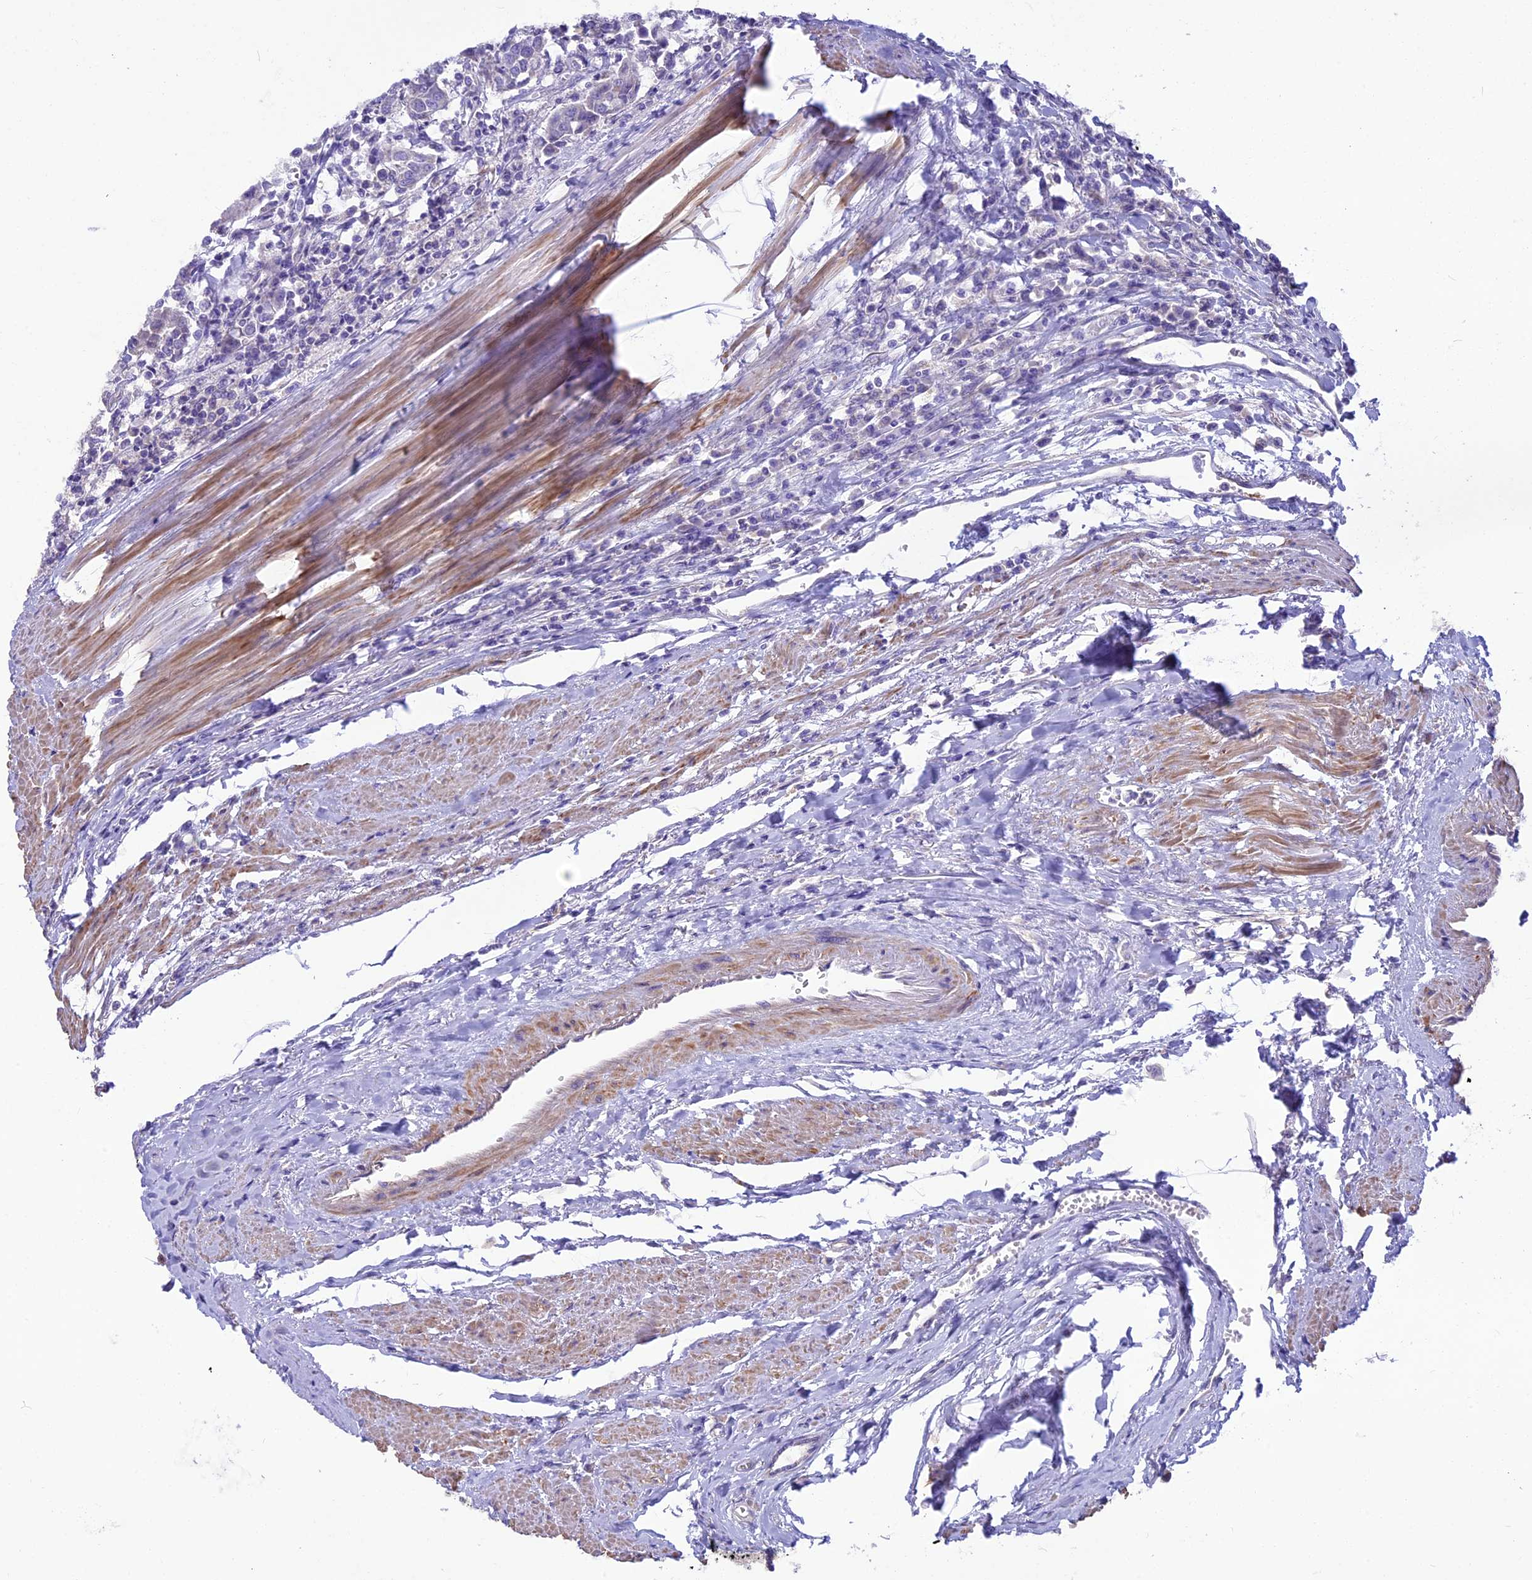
{"staining": {"intensity": "negative", "quantity": "none", "location": "none"}, "tissue": "urothelial cancer", "cell_type": "Tumor cells", "image_type": "cancer", "snomed": [{"axis": "morphology", "description": "Urothelial carcinoma, High grade"}, {"axis": "topography", "description": "Urinary bladder"}], "caption": "A micrograph of urothelial cancer stained for a protein displays no brown staining in tumor cells.", "gene": "ANO3", "patient": {"sex": "female", "age": 85}}